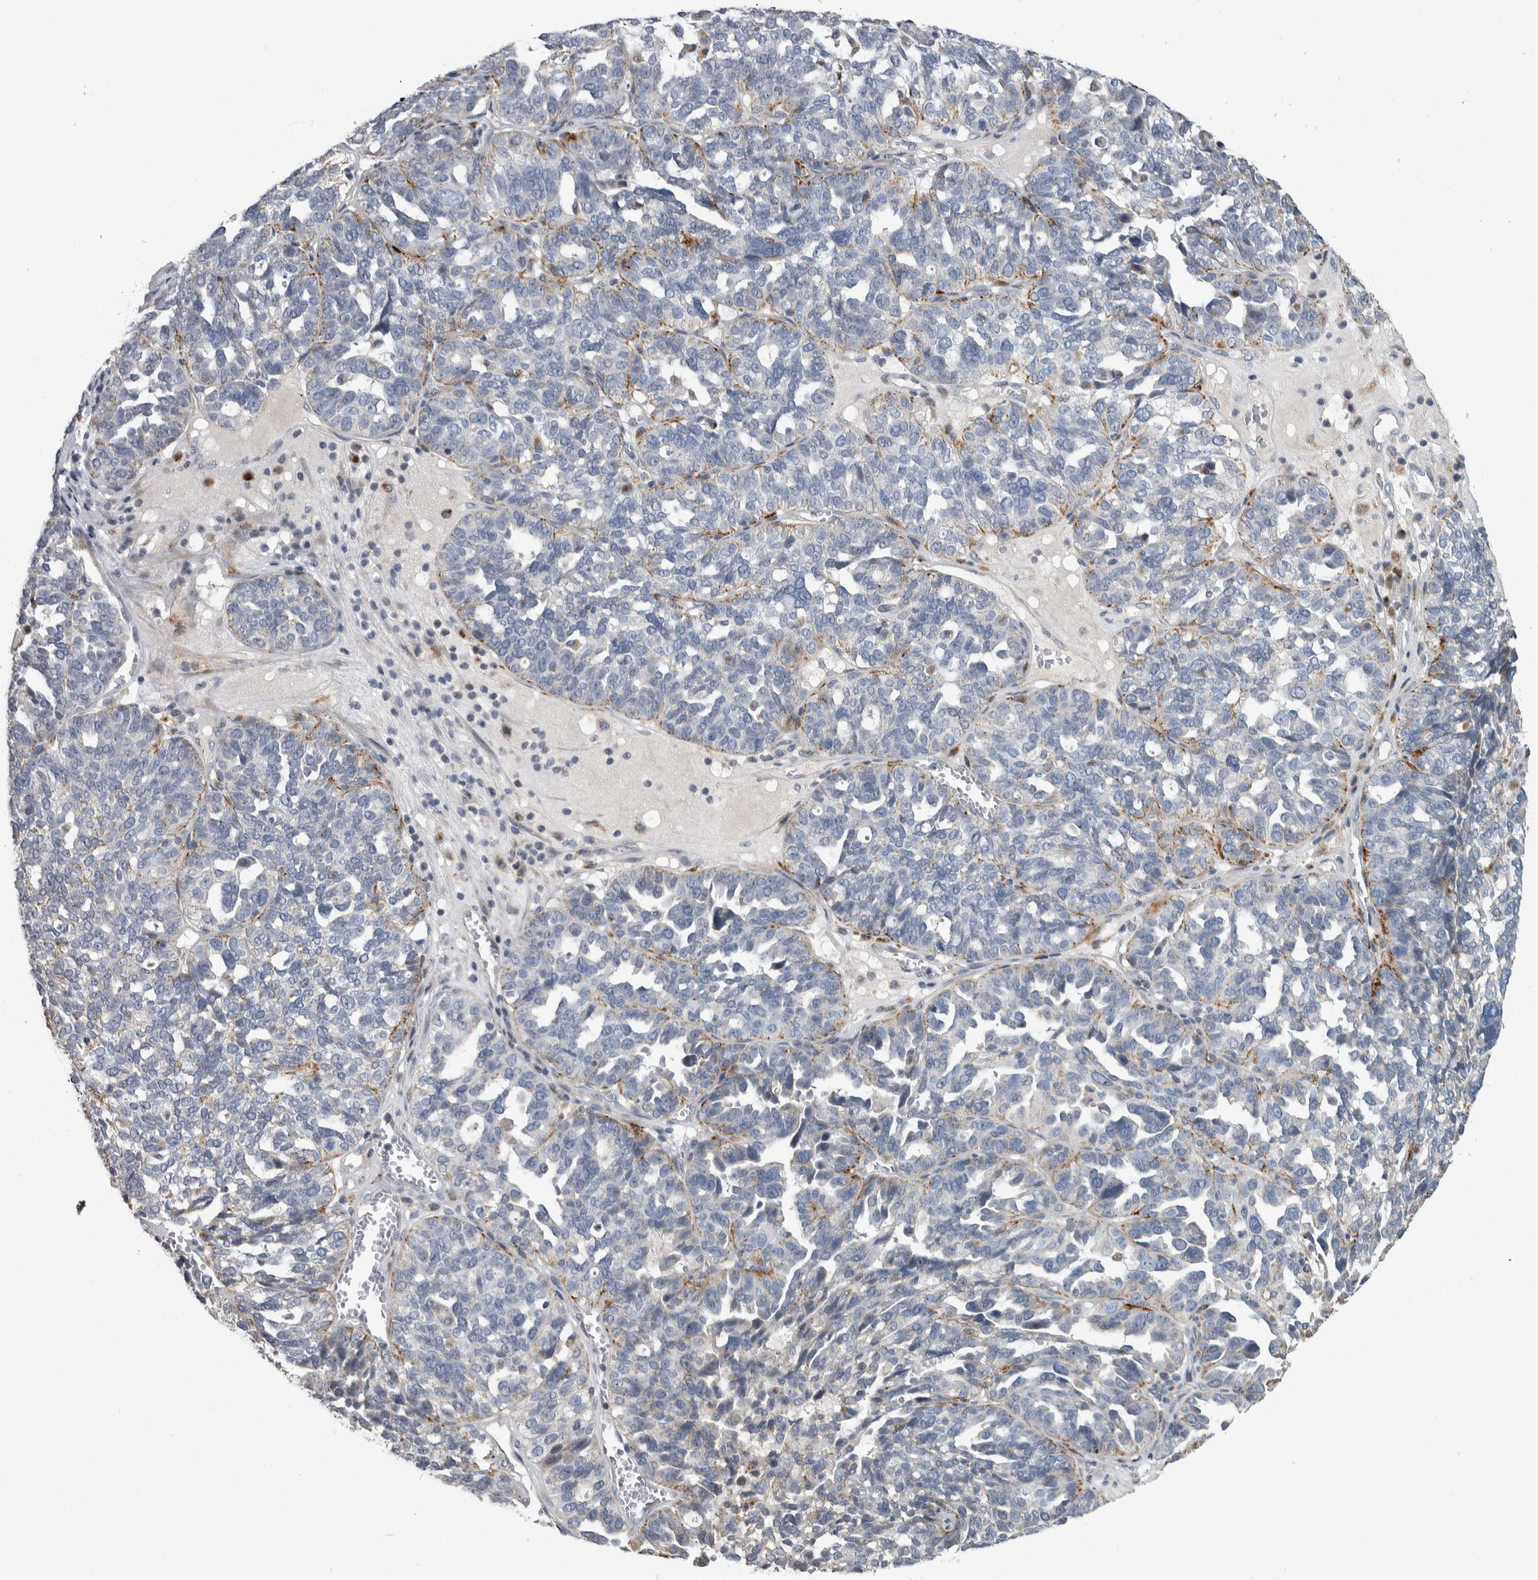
{"staining": {"intensity": "moderate", "quantity": "<25%", "location": "cytoplasmic/membranous"}, "tissue": "ovarian cancer", "cell_type": "Tumor cells", "image_type": "cancer", "snomed": [{"axis": "morphology", "description": "Cystadenocarcinoma, serous, NOS"}, {"axis": "topography", "description": "Ovary"}], "caption": "A brown stain shows moderate cytoplasmic/membranous expression of a protein in human serous cystadenocarcinoma (ovarian) tumor cells. Using DAB (brown) and hematoxylin (blue) stains, captured at high magnification using brightfield microscopy.", "gene": "FAM83G", "patient": {"sex": "female", "age": 59}}